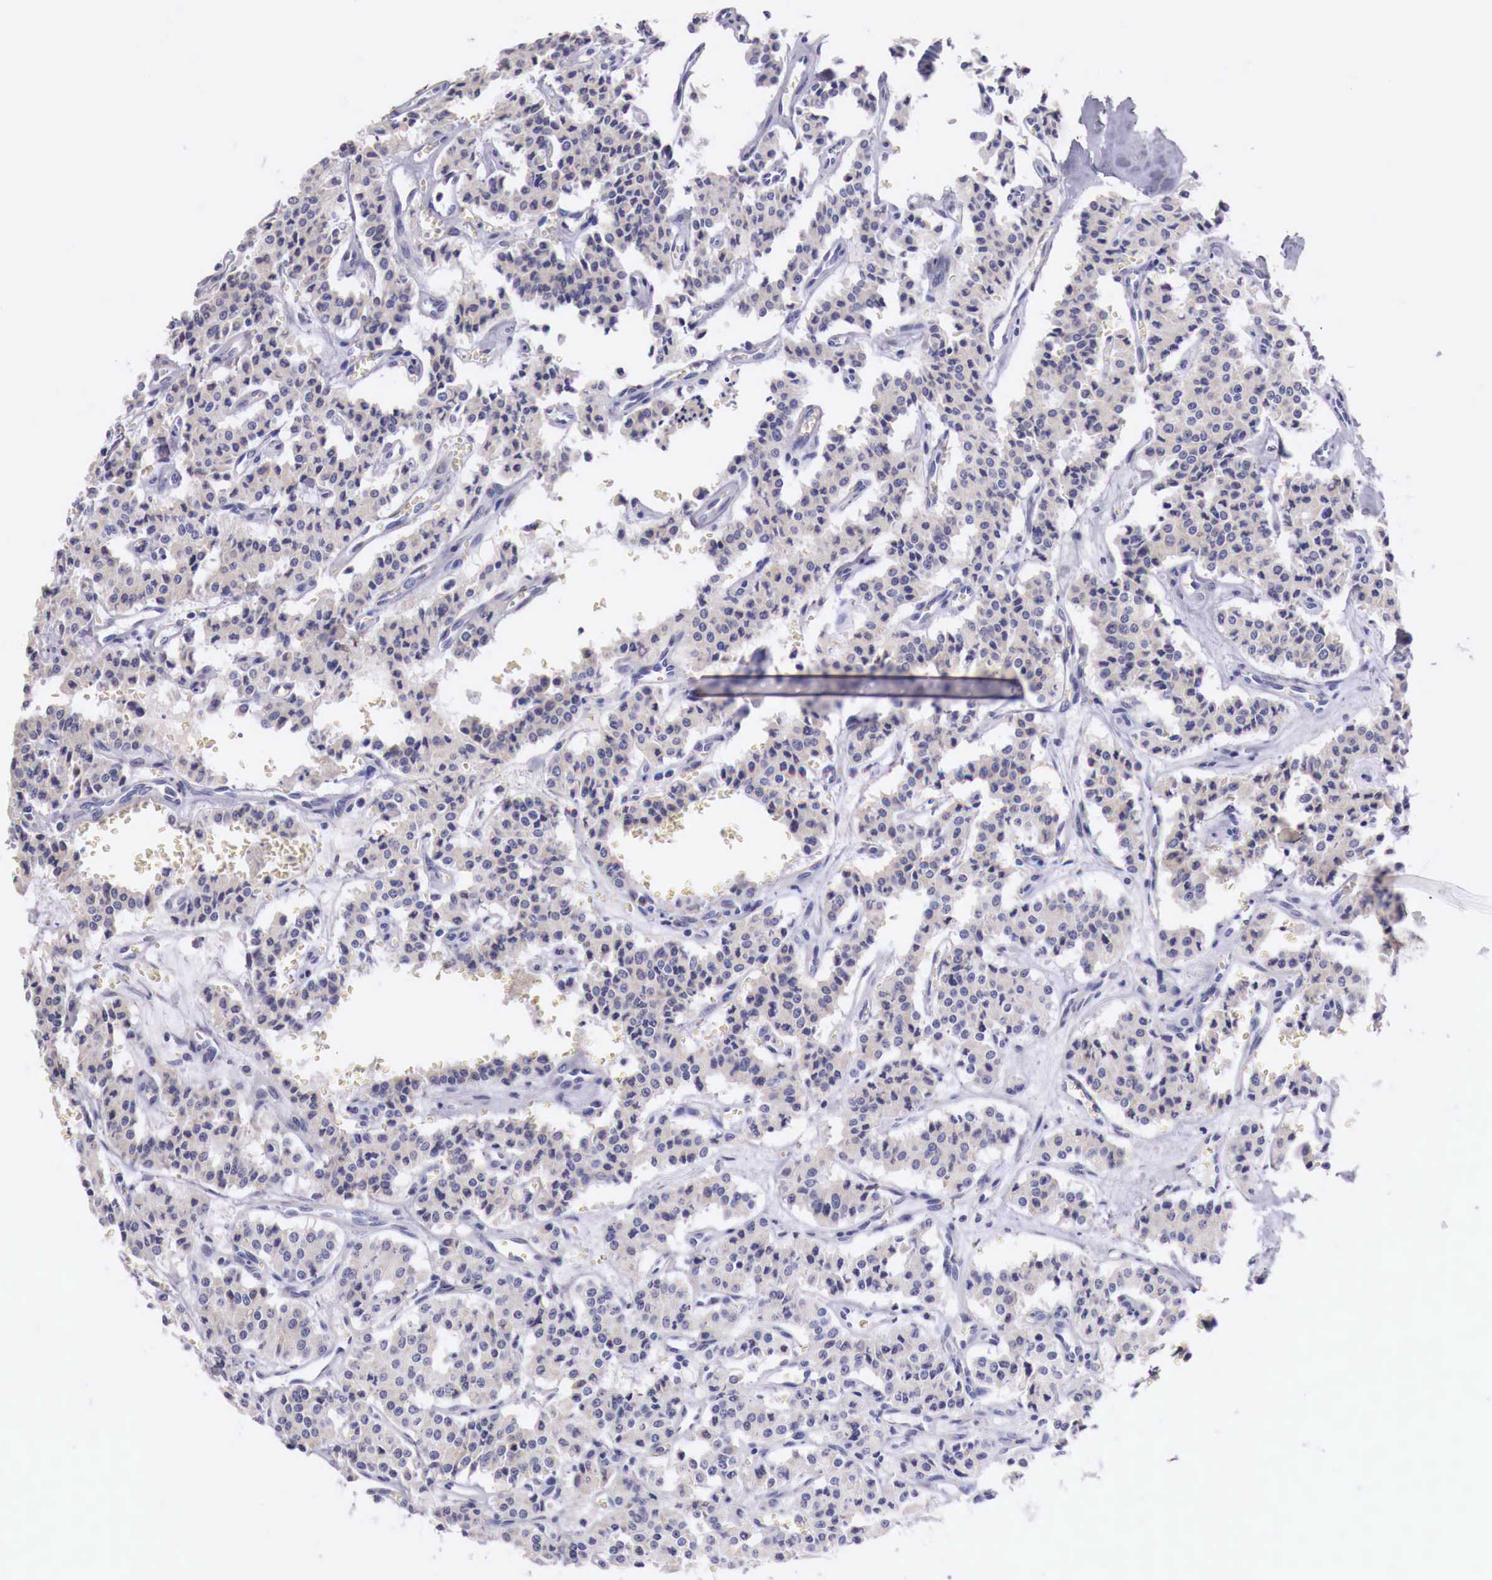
{"staining": {"intensity": "negative", "quantity": "none", "location": "none"}, "tissue": "carcinoid", "cell_type": "Tumor cells", "image_type": "cancer", "snomed": [{"axis": "morphology", "description": "Carcinoid, malignant, NOS"}, {"axis": "topography", "description": "Bronchus"}], "caption": "This is a micrograph of immunohistochemistry staining of malignant carcinoid, which shows no positivity in tumor cells.", "gene": "NREP", "patient": {"sex": "male", "age": 55}}